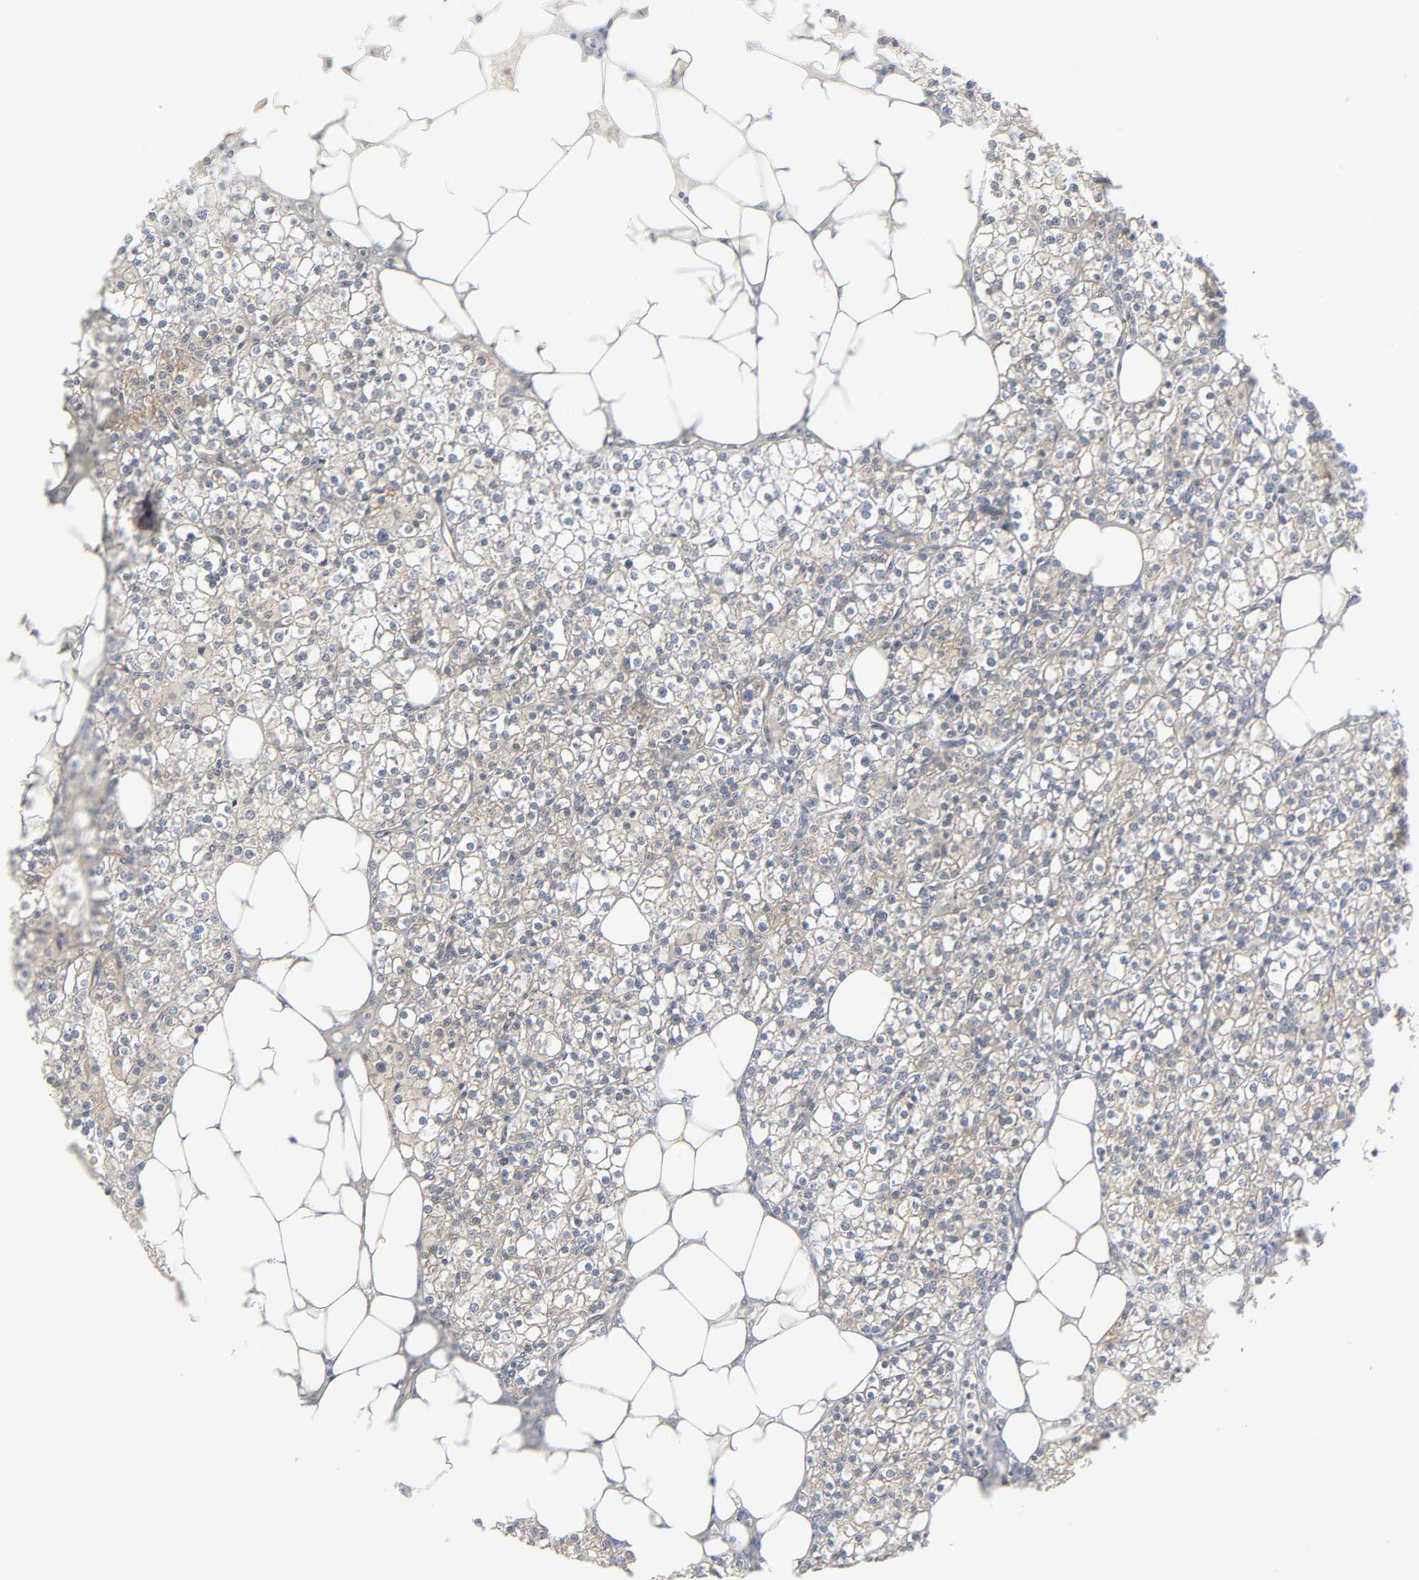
{"staining": {"intensity": "strong", "quantity": ">75%", "location": "cytoplasmic/membranous"}, "tissue": "parathyroid gland", "cell_type": "Glandular cells", "image_type": "normal", "snomed": [{"axis": "morphology", "description": "Normal tissue, NOS"}, {"axis": "topography", "description": "Parathyroid gland"}], "caption": "Immunohistochemical staining of benign parathyroid gland shows >75% levels of strong cytoplasmic/membranous protein staining in approximately >75% of glandular cells. (Stains: DAB (3,3'-diaminobenzidine) in brown, nuclei in blue, Microscopy: brightfield microscopy at high magnification).", "gene": "SPTAN1", "patient": {"sex": "female", "age": 63}}